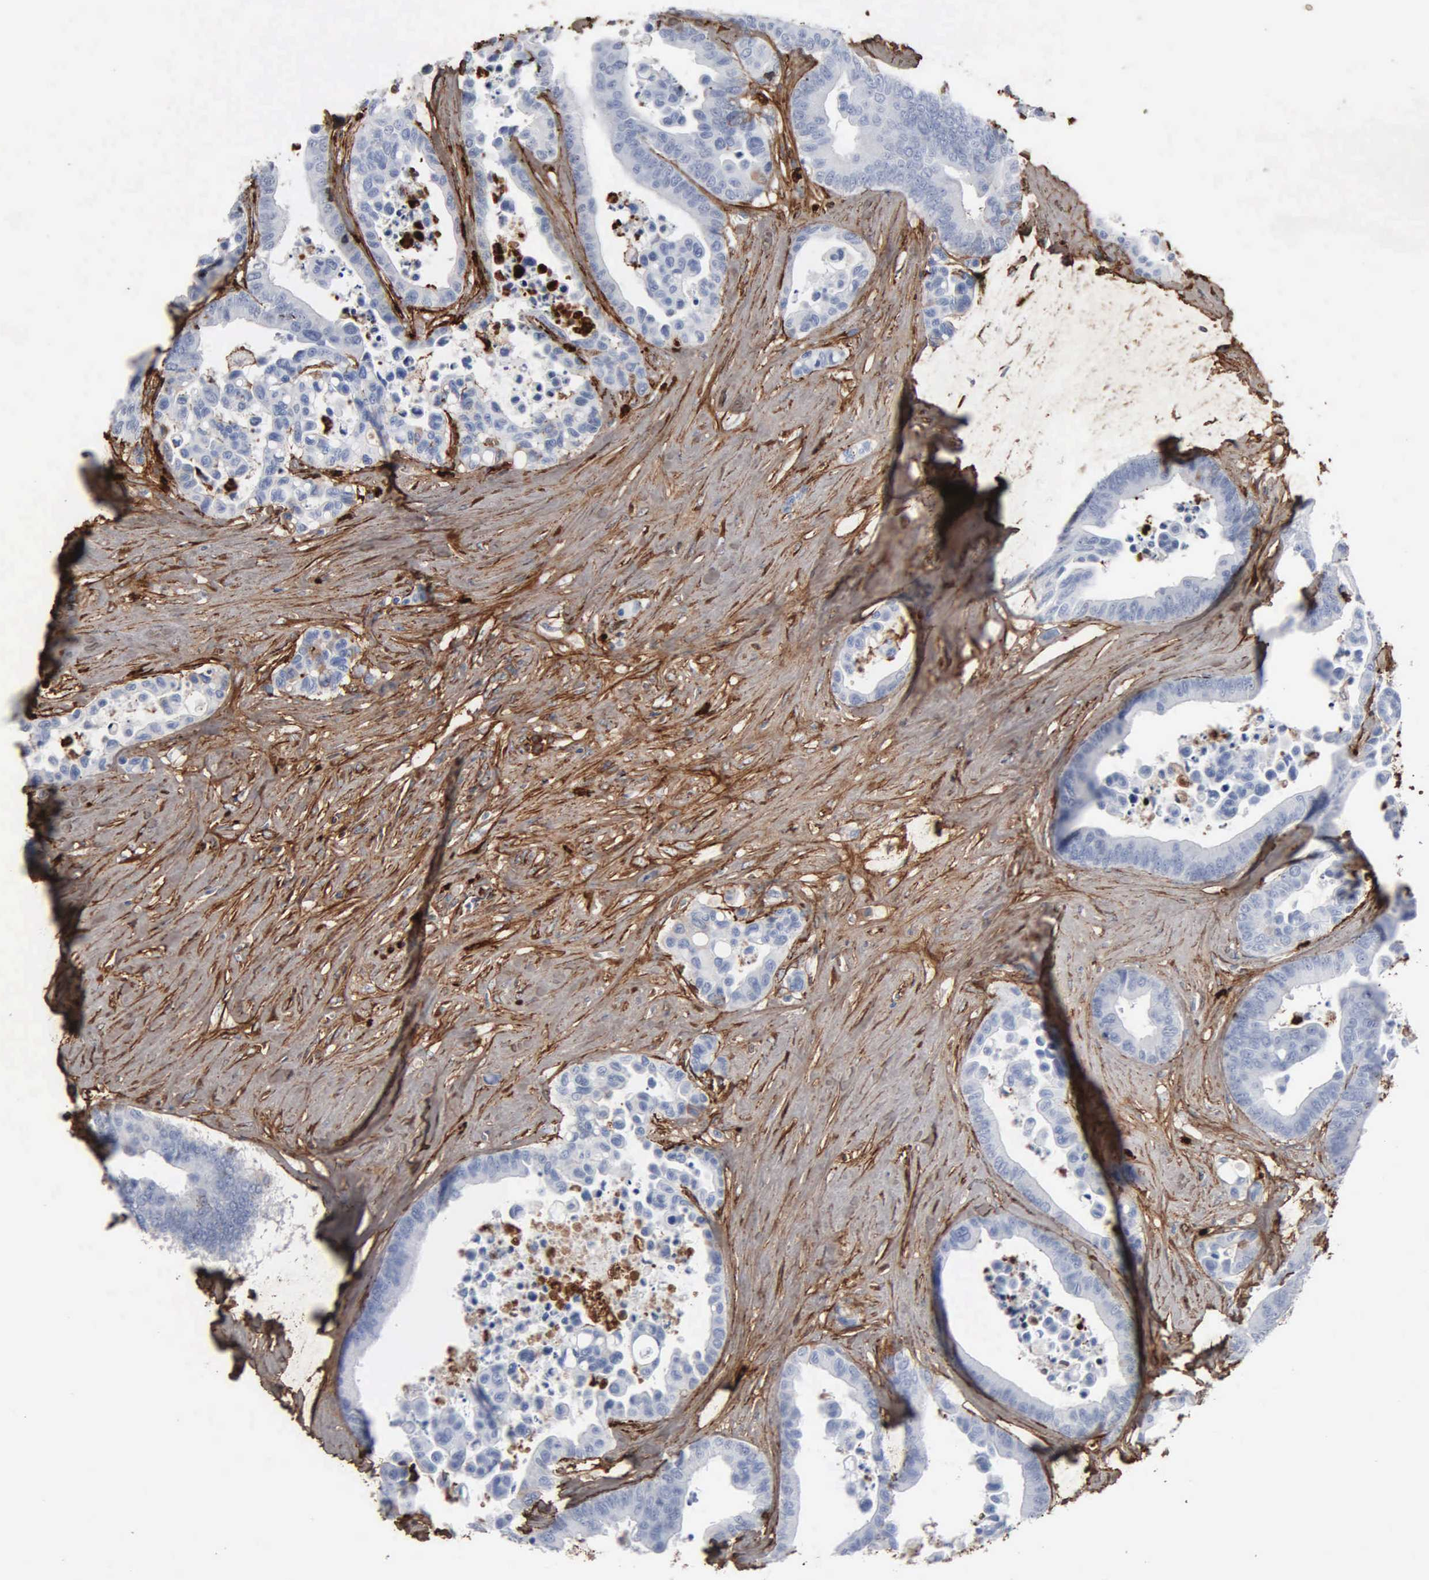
{"staining": {"intensity": "negative", "quantity": "none", "location": "none"}, "tissue": "colorectal cancer", "cell_type": "Tumor cells", "image_type": "cancer", "snomed": [{"axis": "morphology", "description": "Adenocarcinoma, NOS"}, {"axis": "topography", "description": "Colon"}], "caption": "Immunohistochemical staining of human colorectal cancer demonstrates no significant expression in tumor cells. Brightfield microscopy of immunohistochemistry stained with DAB (brown) and hematoxylin (blue), captured at high magnification.", "gene": "FN1", "patient": {"sex": "male", "age": 82}}